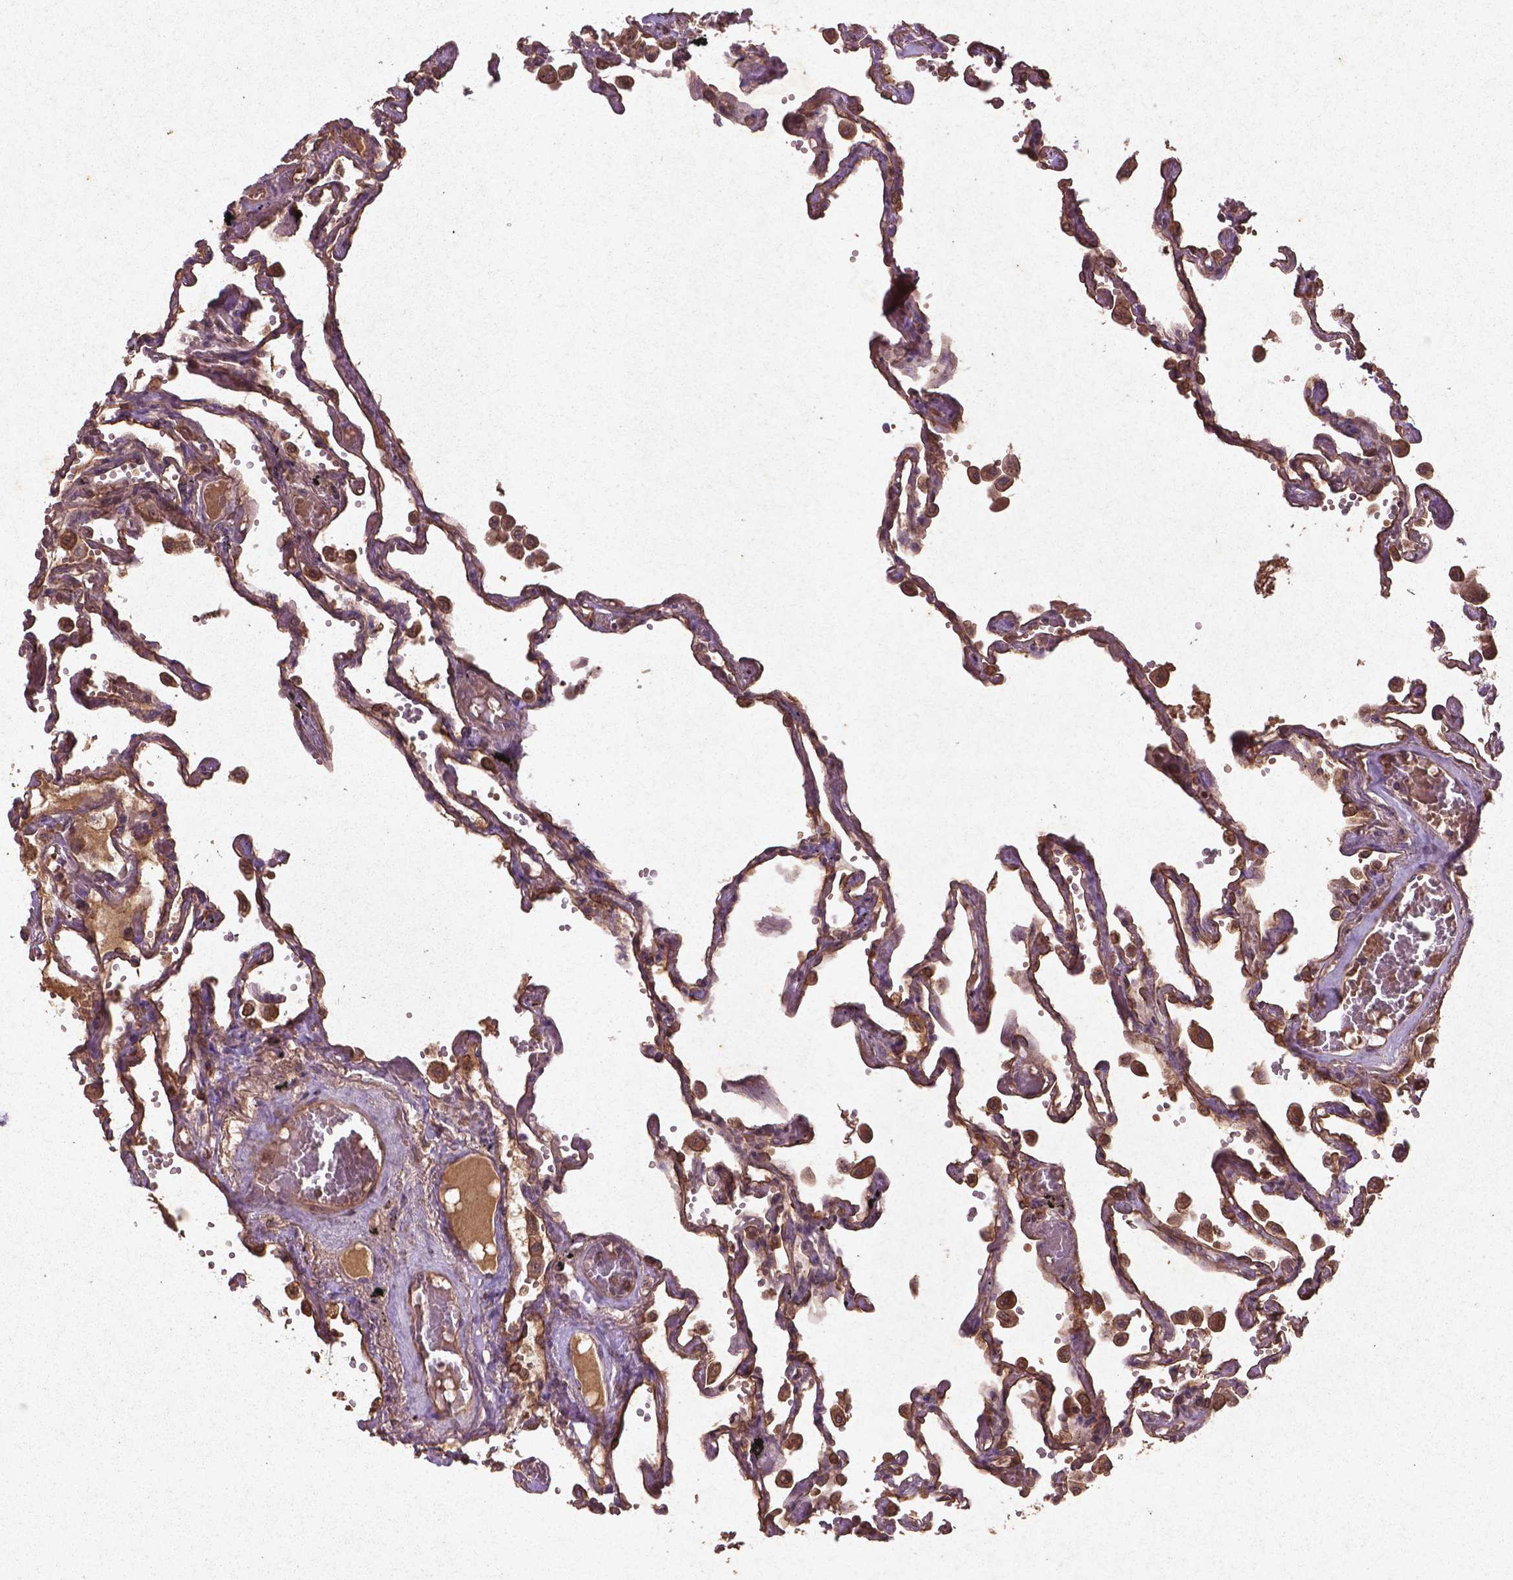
{"staining": {"intensity": "moderate", "quantity": ">75%", "location": "cytoplasmic/membranous"}, "tissue": "lung", "cell_type": "Alveolar cells", "image_type": "normal", "snomed": [{"axis": "morphology", "description": "Normal tissue, NOS"}, {"axis": "morphology", "description": "Adenocarcinoma, NOS"}, {"axis": "topography", "description": "Cartilage tissue"}, {"axis": "topography", "description": "Lung"}], "caption": "Protein expression analysis of normal lung exhibits moderate cytoplasmic/membranous positivity in approximately >75% of alveolar cells.", "gene": "COQ2", "patient": {"sex": "female", "age": 67}}